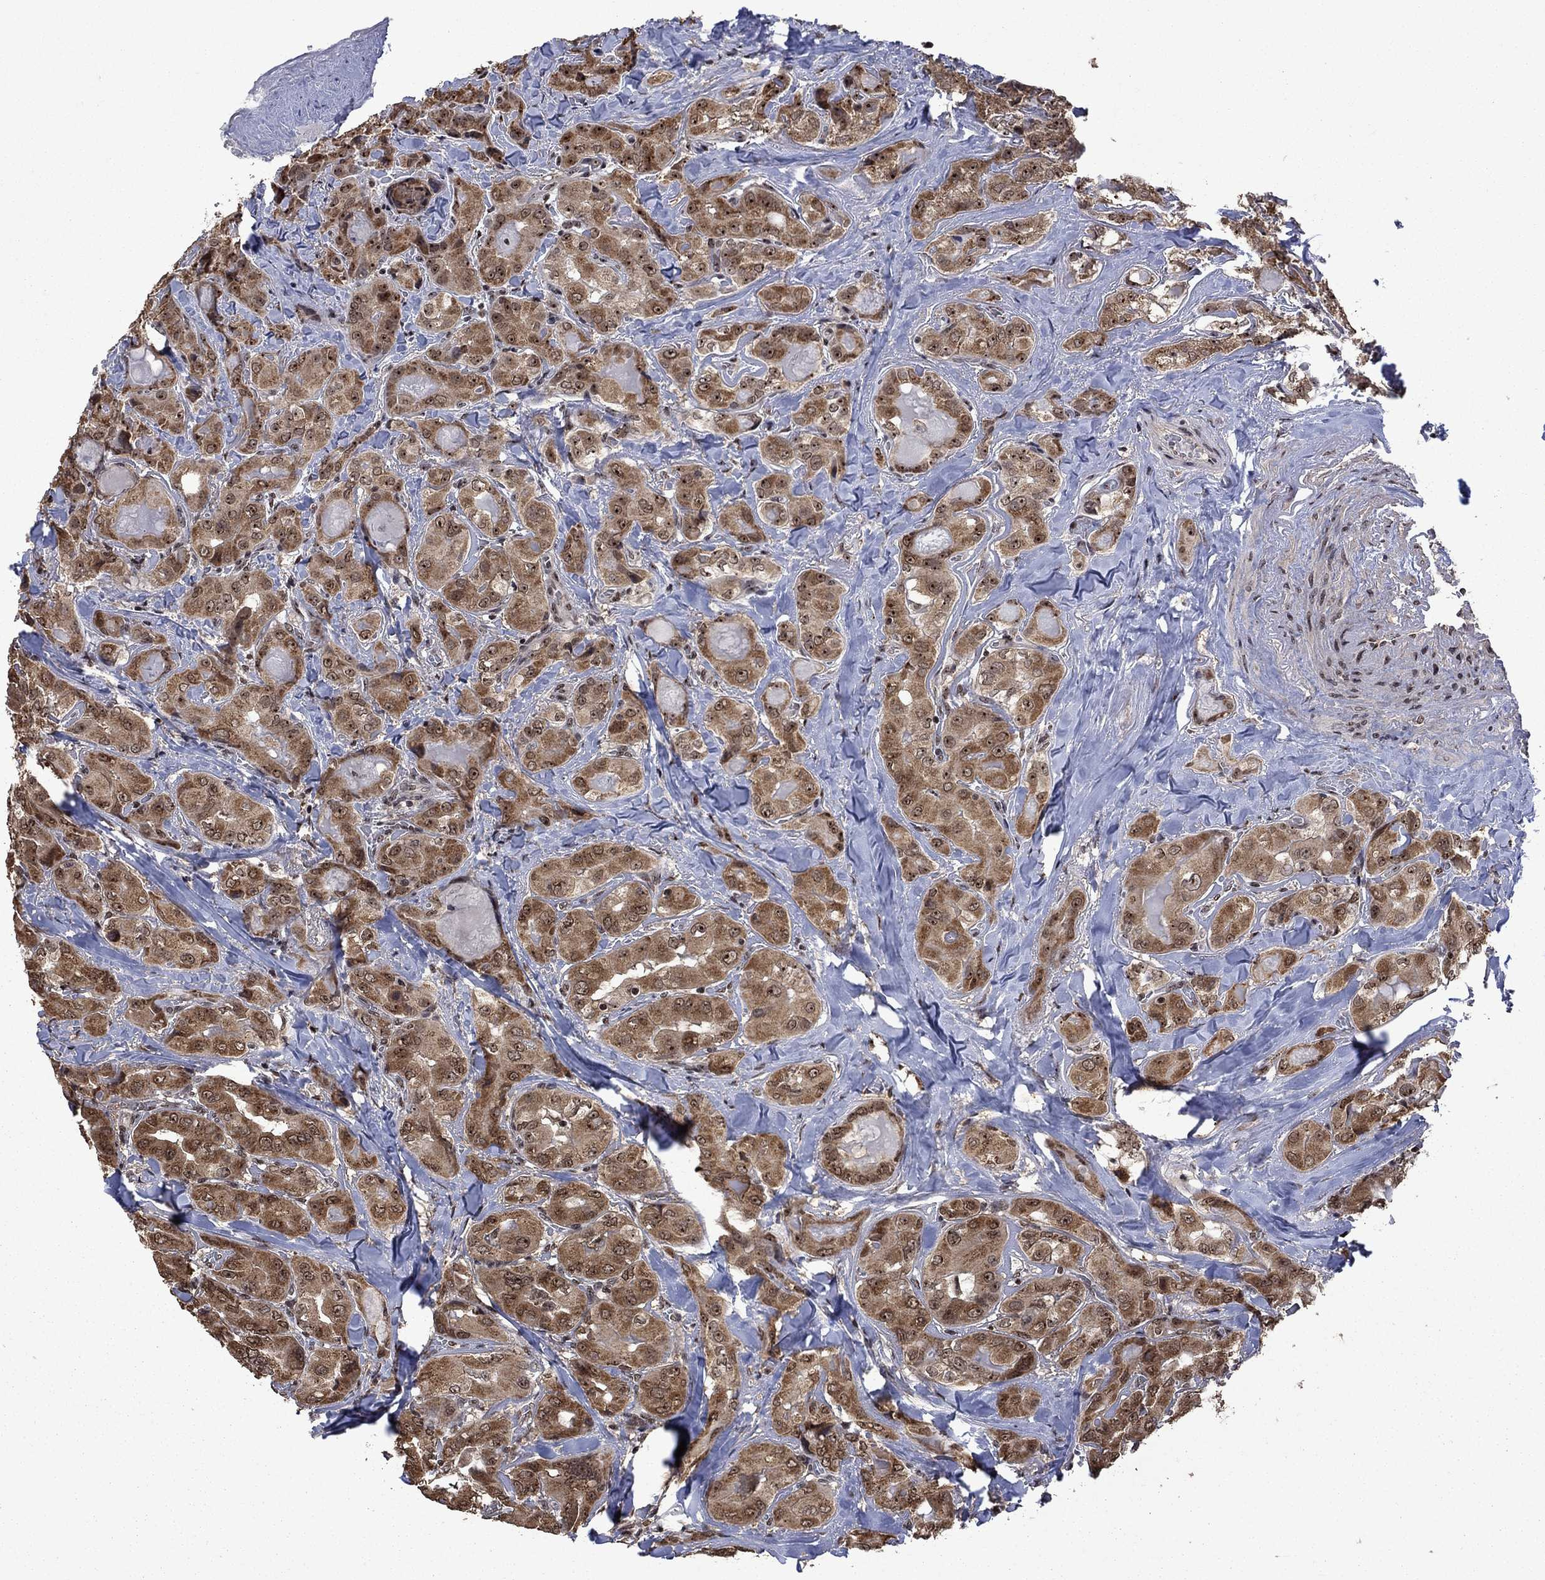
{"staining": {"intensity": "moderate", "quantity": ">75%", "location": "cytoplasmic/membranous"}, "tissue": "thyroid cancer", "cell_type": "Tumor cells", "image_type": "cancer", "snomed": [{"axis": "morphology", "description": "Normal tissue, NOS"}, {"axis": "morphology", "description": "Papillary adenocarcinoma, NOS"}, {"axis": "topography", "description": "Thyroid gland"}], "caption": "Protein expression by IHC exhibits moderate cytoplasmic/membranous expression in about >75% of tumor cells in papillary adenocarcinoma (thyroid).", "gene": "FBL", "patient": {"sex": "female", "age": 66}}